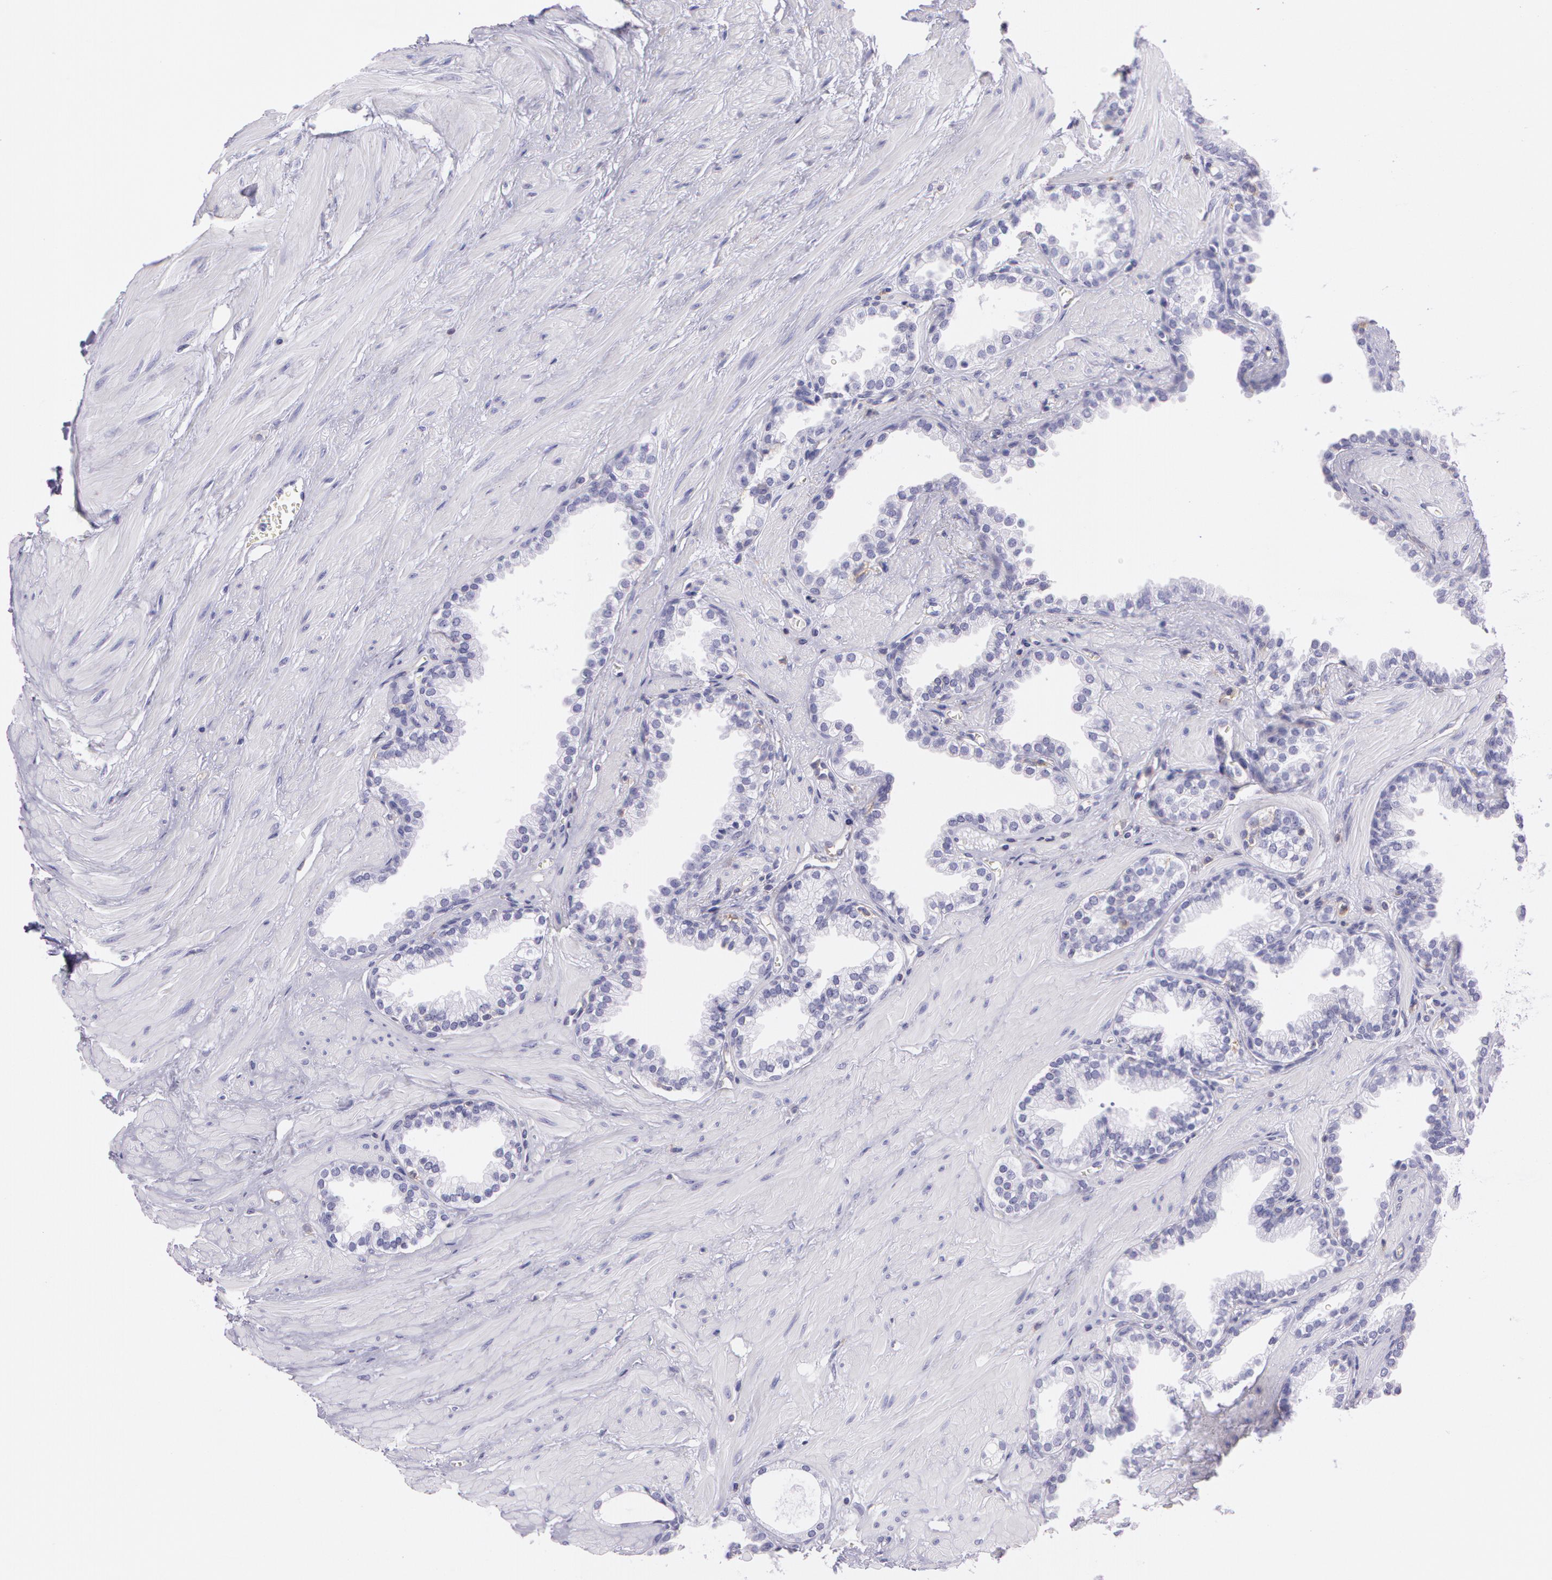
{"staining": {"intensity": "weak", "quantity": "<25%", "location": "cytoplasmic/membranous"}, "tissue": "prostate", "cell_type": "Glandular cells", "image_type": "normal", "snomed": [{"axis": "morphology", "description": "Normal tissue, NOS"}, {"axis": "topography", "description": "Prostate"}], "caption": "Micrograph shows no protein positivity in glandular cells of benign prostate. Brightfield microscopy of immunohistochemistry stained with DAB (brown) and hematoxylin (blue), captured at high magnification.", "gene": "LY75", "patient": {"sex": "male", "age": 64}}